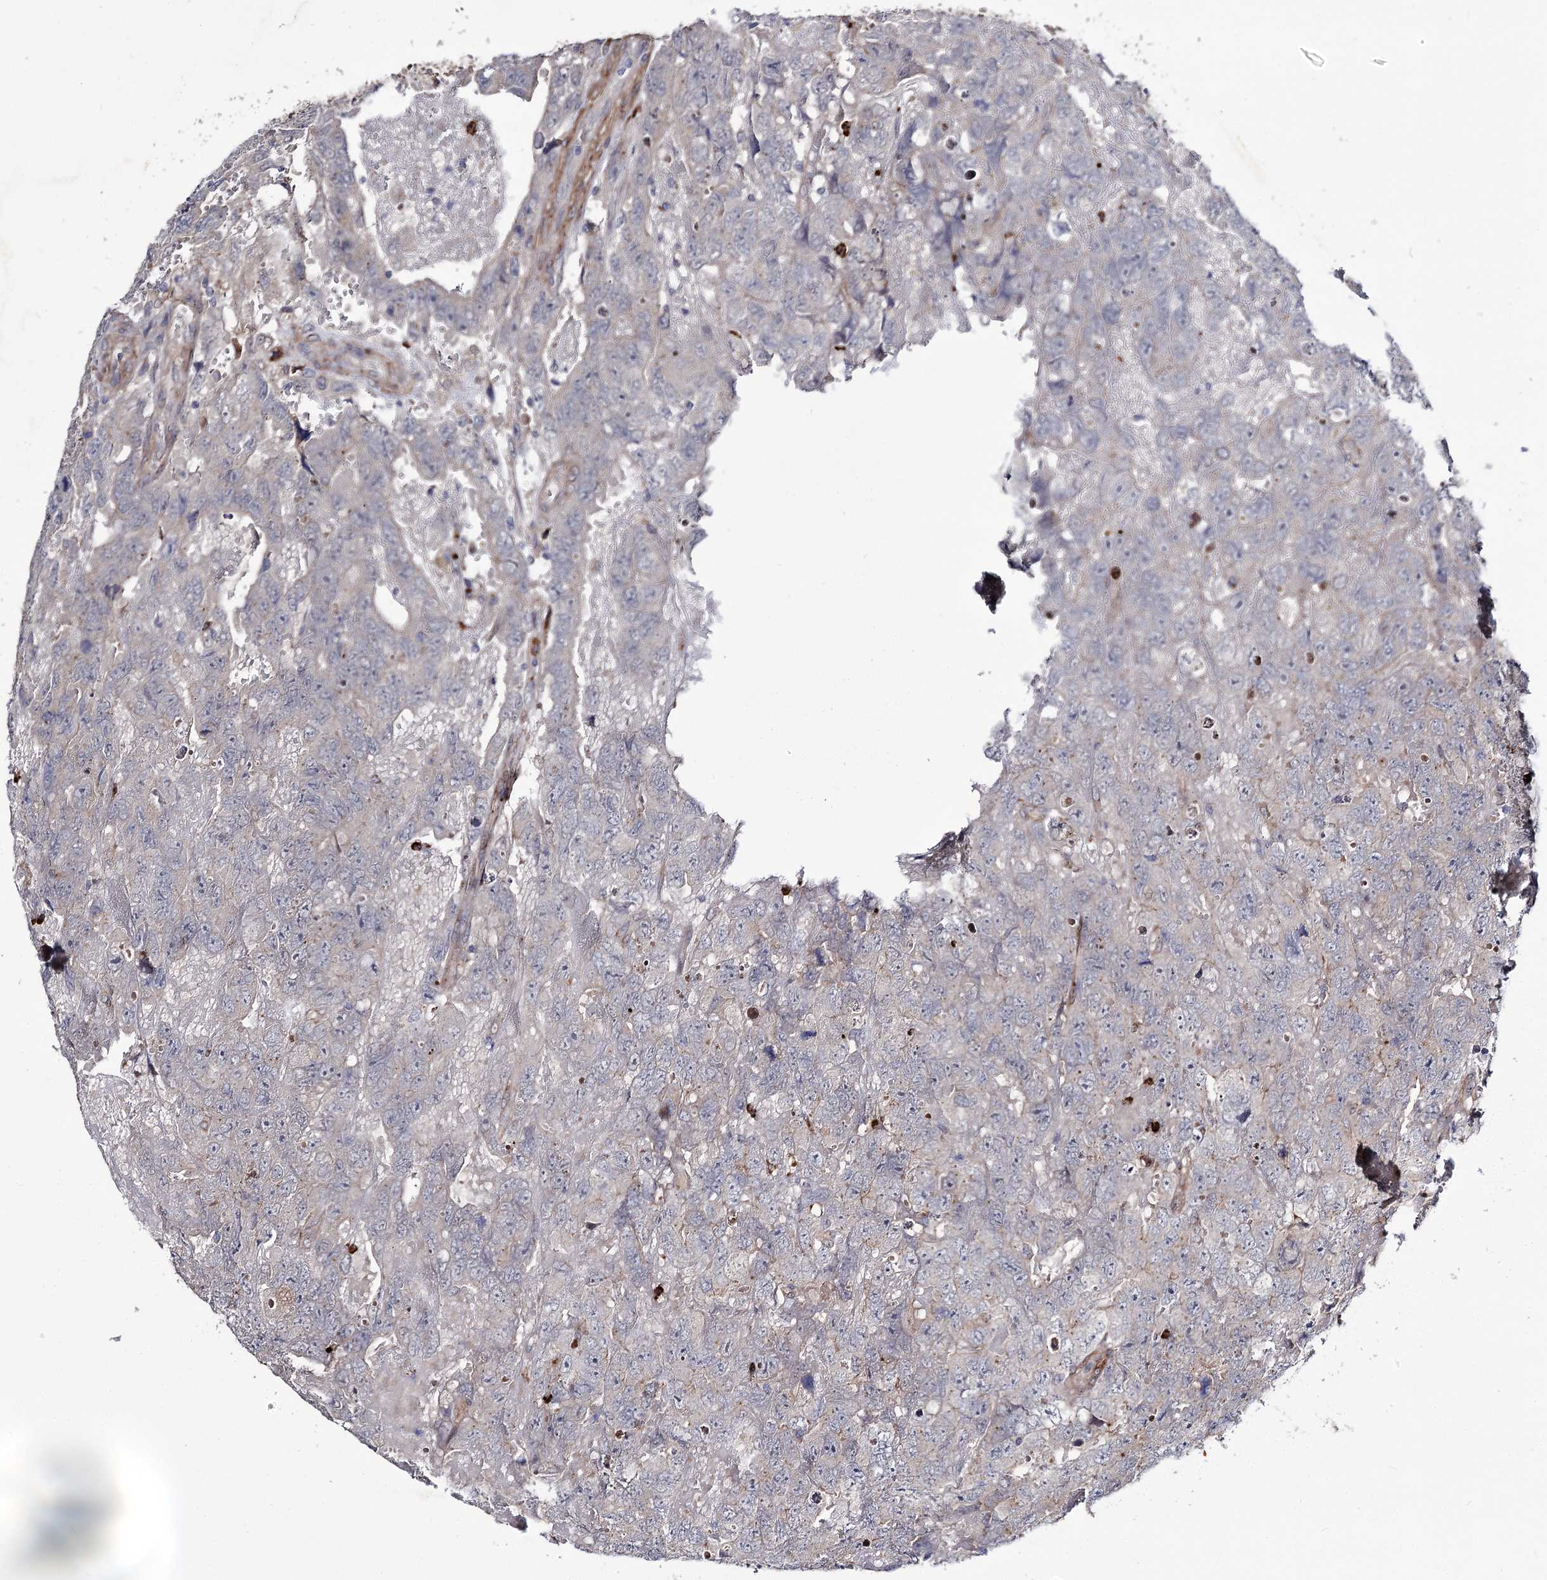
{"staining": {"intensity": "negative", "quantity": "none", "location": "none"}, "tissue": "testis cancer", "cell_type": "Tumor cells", "image_type": "cancer", "snomed": [{"axis": "morphology", "description": "Carcinoma, Embryonal, NOS"}, {"axis": "topography", "description": "Testis"}], "caption": "Immunohistochemistry micrograph of neoplastic tissue: human testis embryonal carcinoma stained with DAB (3,3'-diaminobenzidine) reveals no significant protein expression in tumor cells.", "gene": "MINDY3", "patient": {"sex": "male", "age": 45}}